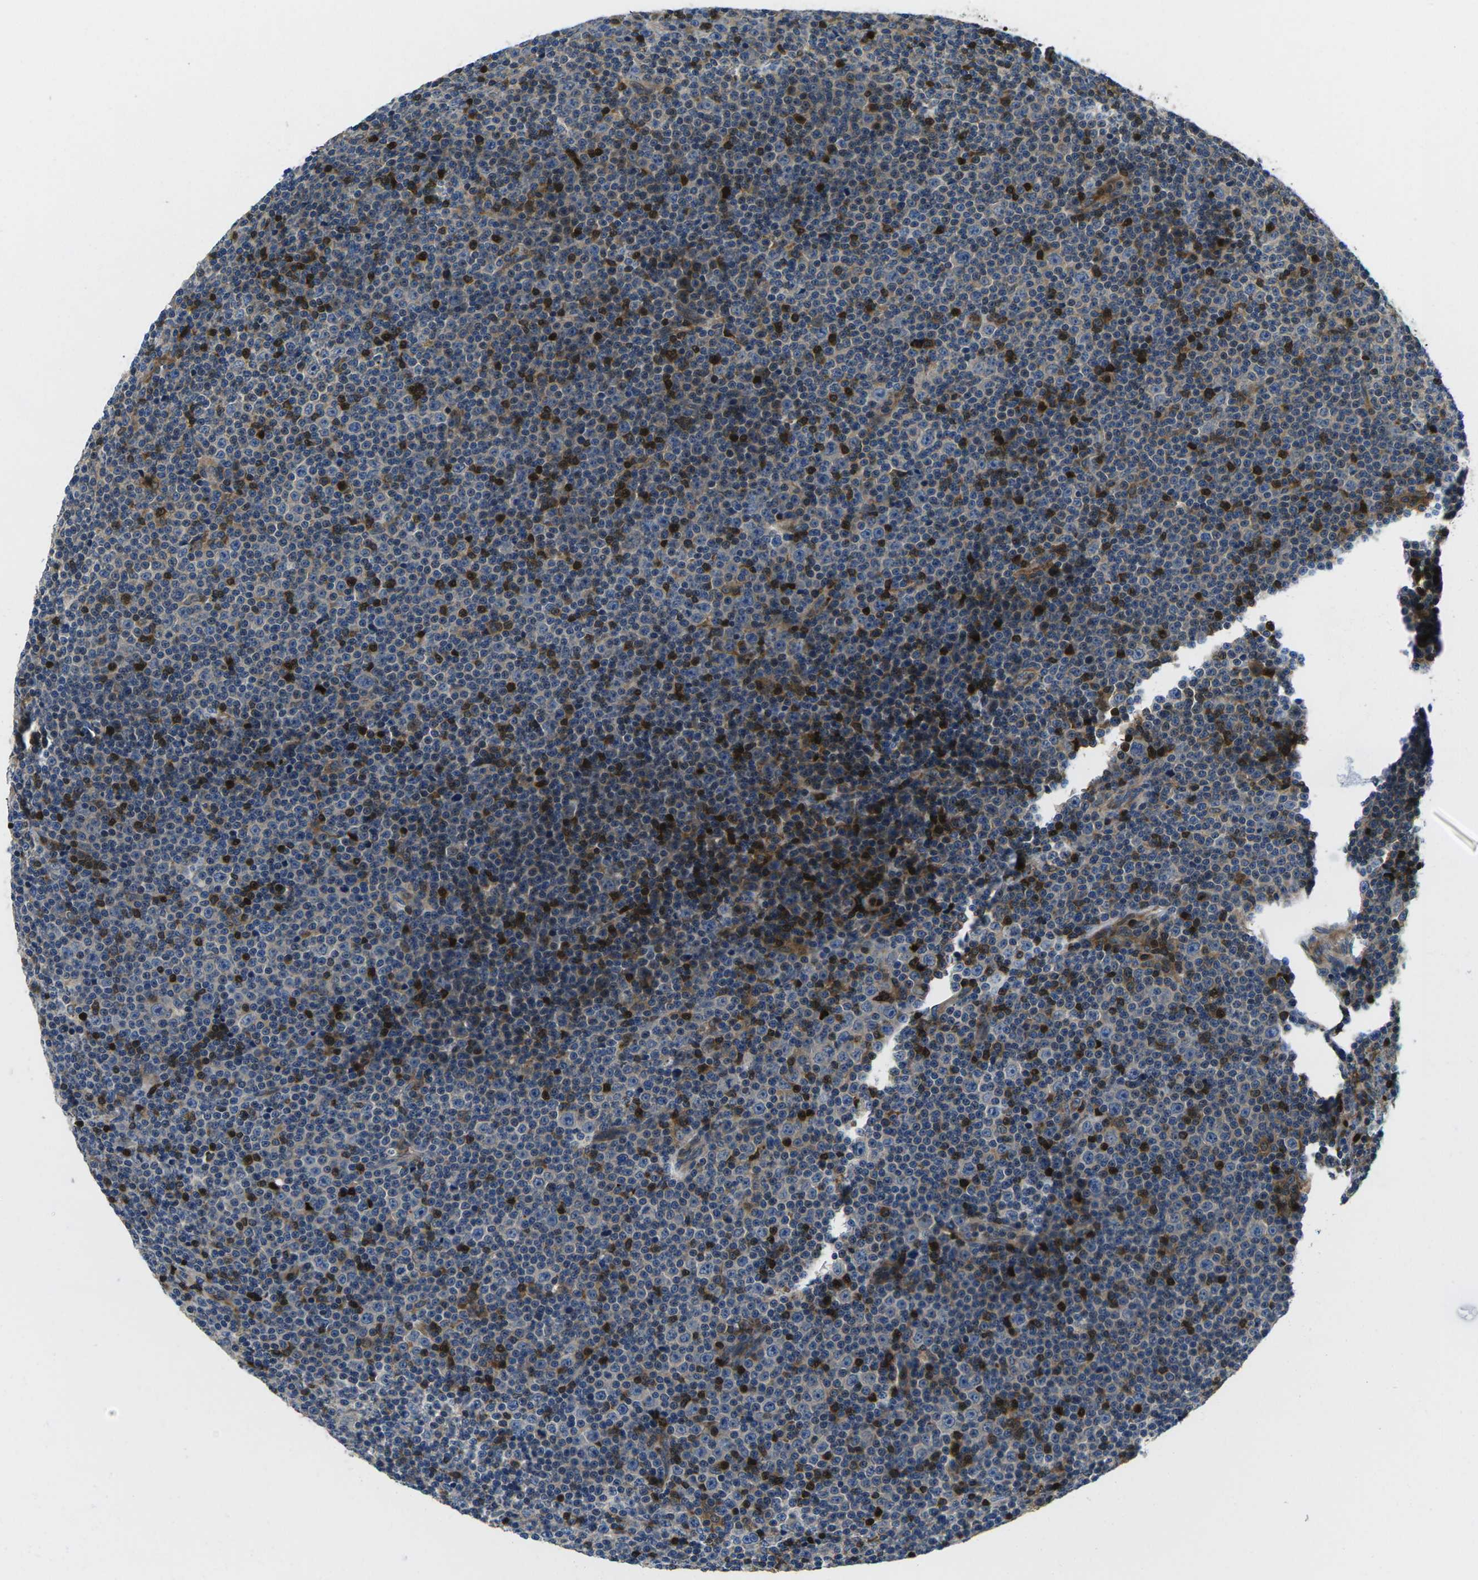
{"staining": {"intensity": "negative", "quantity": "none", "location": "none"}, "tissue": "lymphoma", "cell_type": "Tumor cells", "image_type": "cancer", "snomed": [{"axis": "morphology", "description": "Malignant lymphoma, non-Hodgkin's type, Low grade"}, {"axis": "topography", "description": "Lymph node"}], "caption": "Immunohistochemistry (IHC) micrograph of neoplastic tissue: human malignant lymphoma, non-Hodgkin's type (low-grade) stained with DAB reveals no significant protein positivity in tumor cells. (Stains: DAB immunohistochemistry with hematoxylin counter stain, Microscopy: brightfield microscopy at high magnification).", "gene": "PLCE1", "patient": {"sex": "female", "age": 67}}